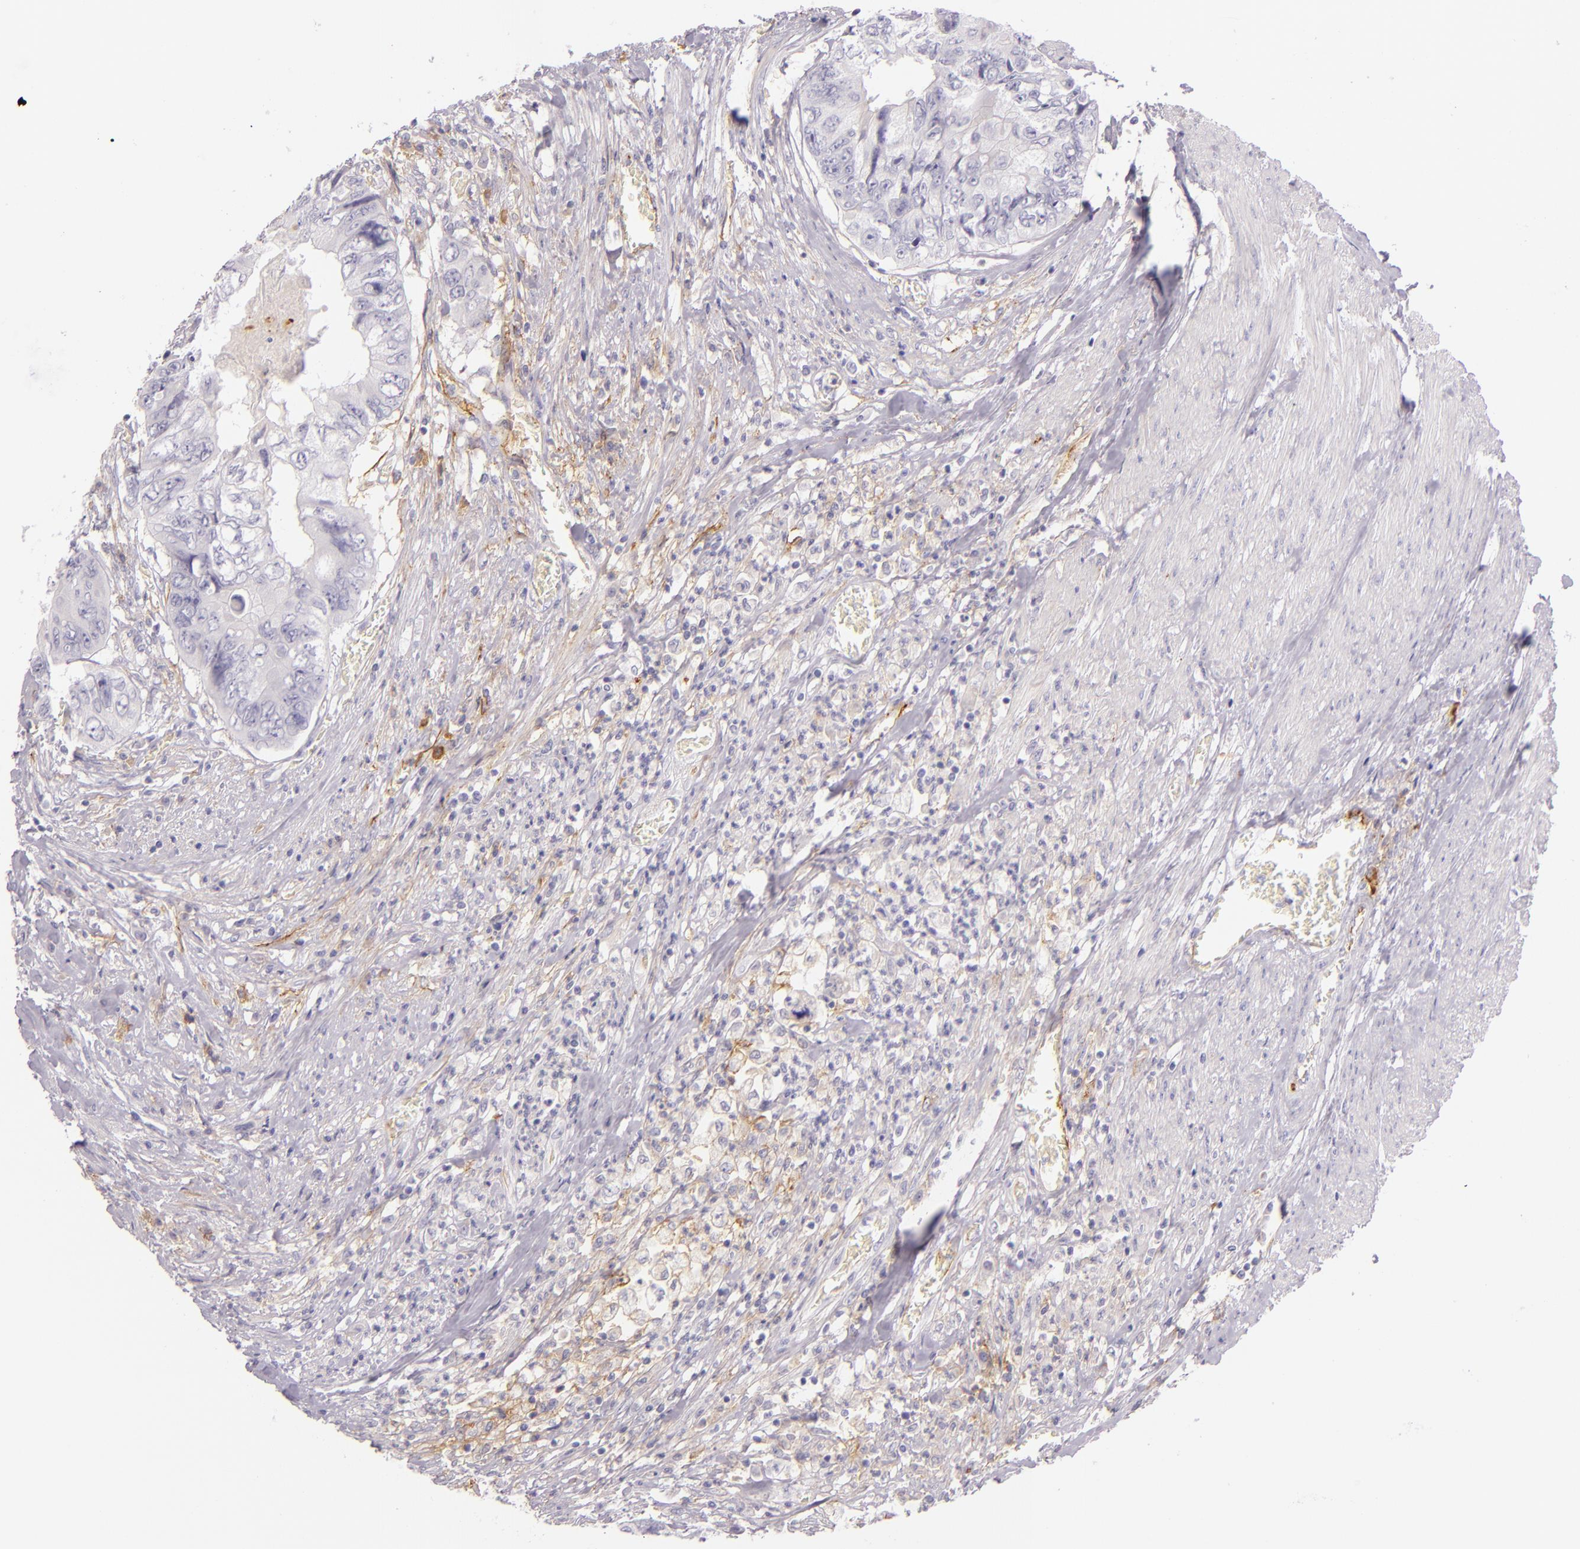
{"staining": {"intensity": "negative", "quantity": "none", "location": "none"}, "tissue": "colorectal cancer", "cell_type": "Tumor cells", "image_type": "cancer", "snomed": [{"axis": "morphology", "description": "Adenocarcinoma, NOS"}, {"axis": "topography", "description": "Rectum"}], "caption": "This is an immunohistochemistry (IHC) histopathology image of human adenocarcinoma (colorectal). There is no staining in tumor cells.", "gene": "ICAM1", "patient": {"sex": "female", "age": 82}}